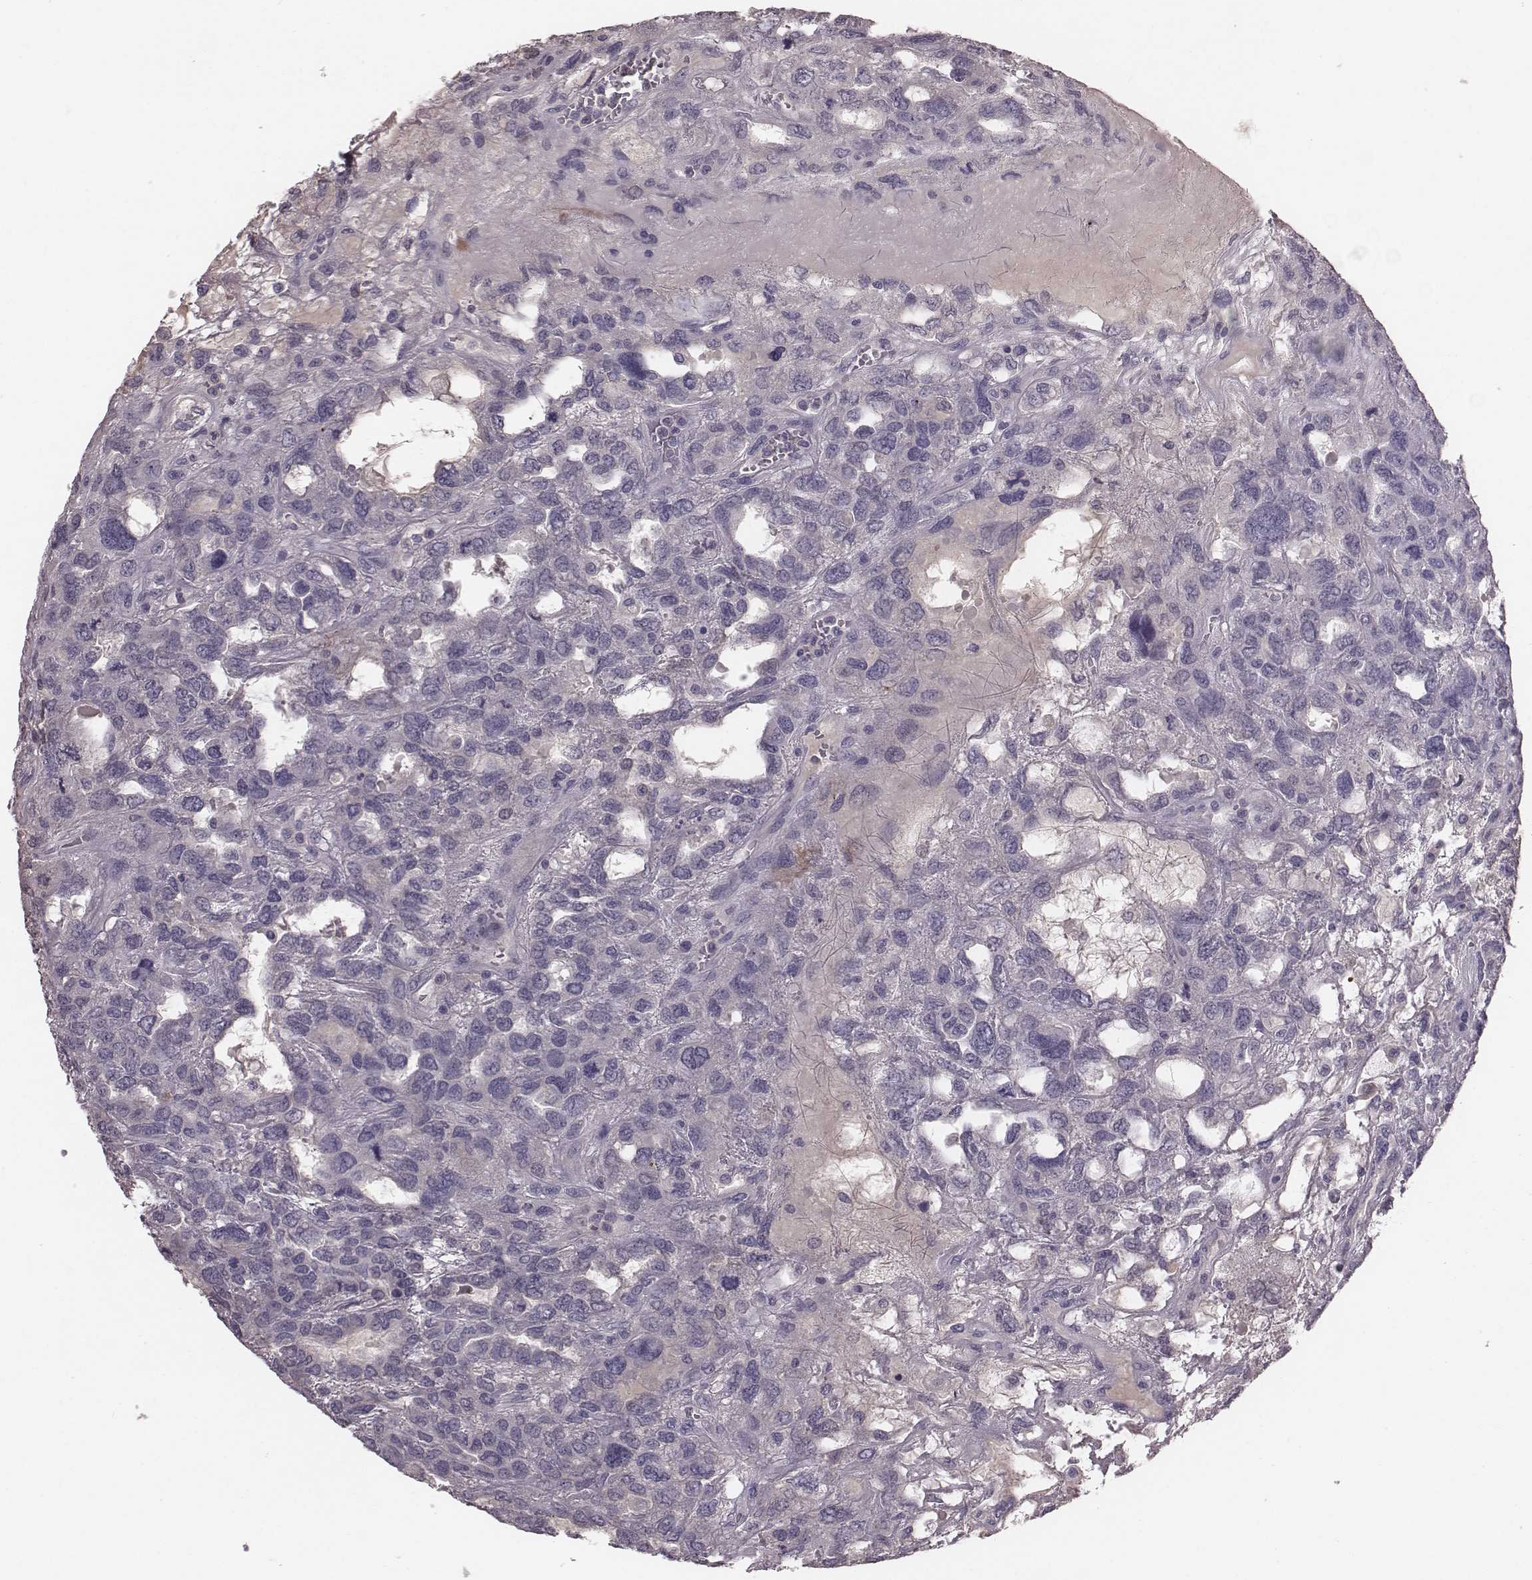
{"staining": {"intensity": "negative", "quantity": "none", "location": "none"}, "tissue": "testis cancer", "cell_type": "Tumor cells", "image_type": "cancer", "snomed": [{"axis": "morphology", "description": "Seminoma, NOS"}, {"axis": "topography", "description": "Testis"}], "caption": "Immunohistochemistry (IHC) histopathology image of neoplastic tissue: testis cancer (seminoma) stained with DAB (3,3'-diaminobenzidine) shows no significant protein staining in tumor cells. (Stains: DAB immunohistochemistry with hematoxylin counter stain, Microscopy: brightfield microscopy at high magnification).", "gene": "SMIM24", "patient": {"sex": "male", "age": 52}}